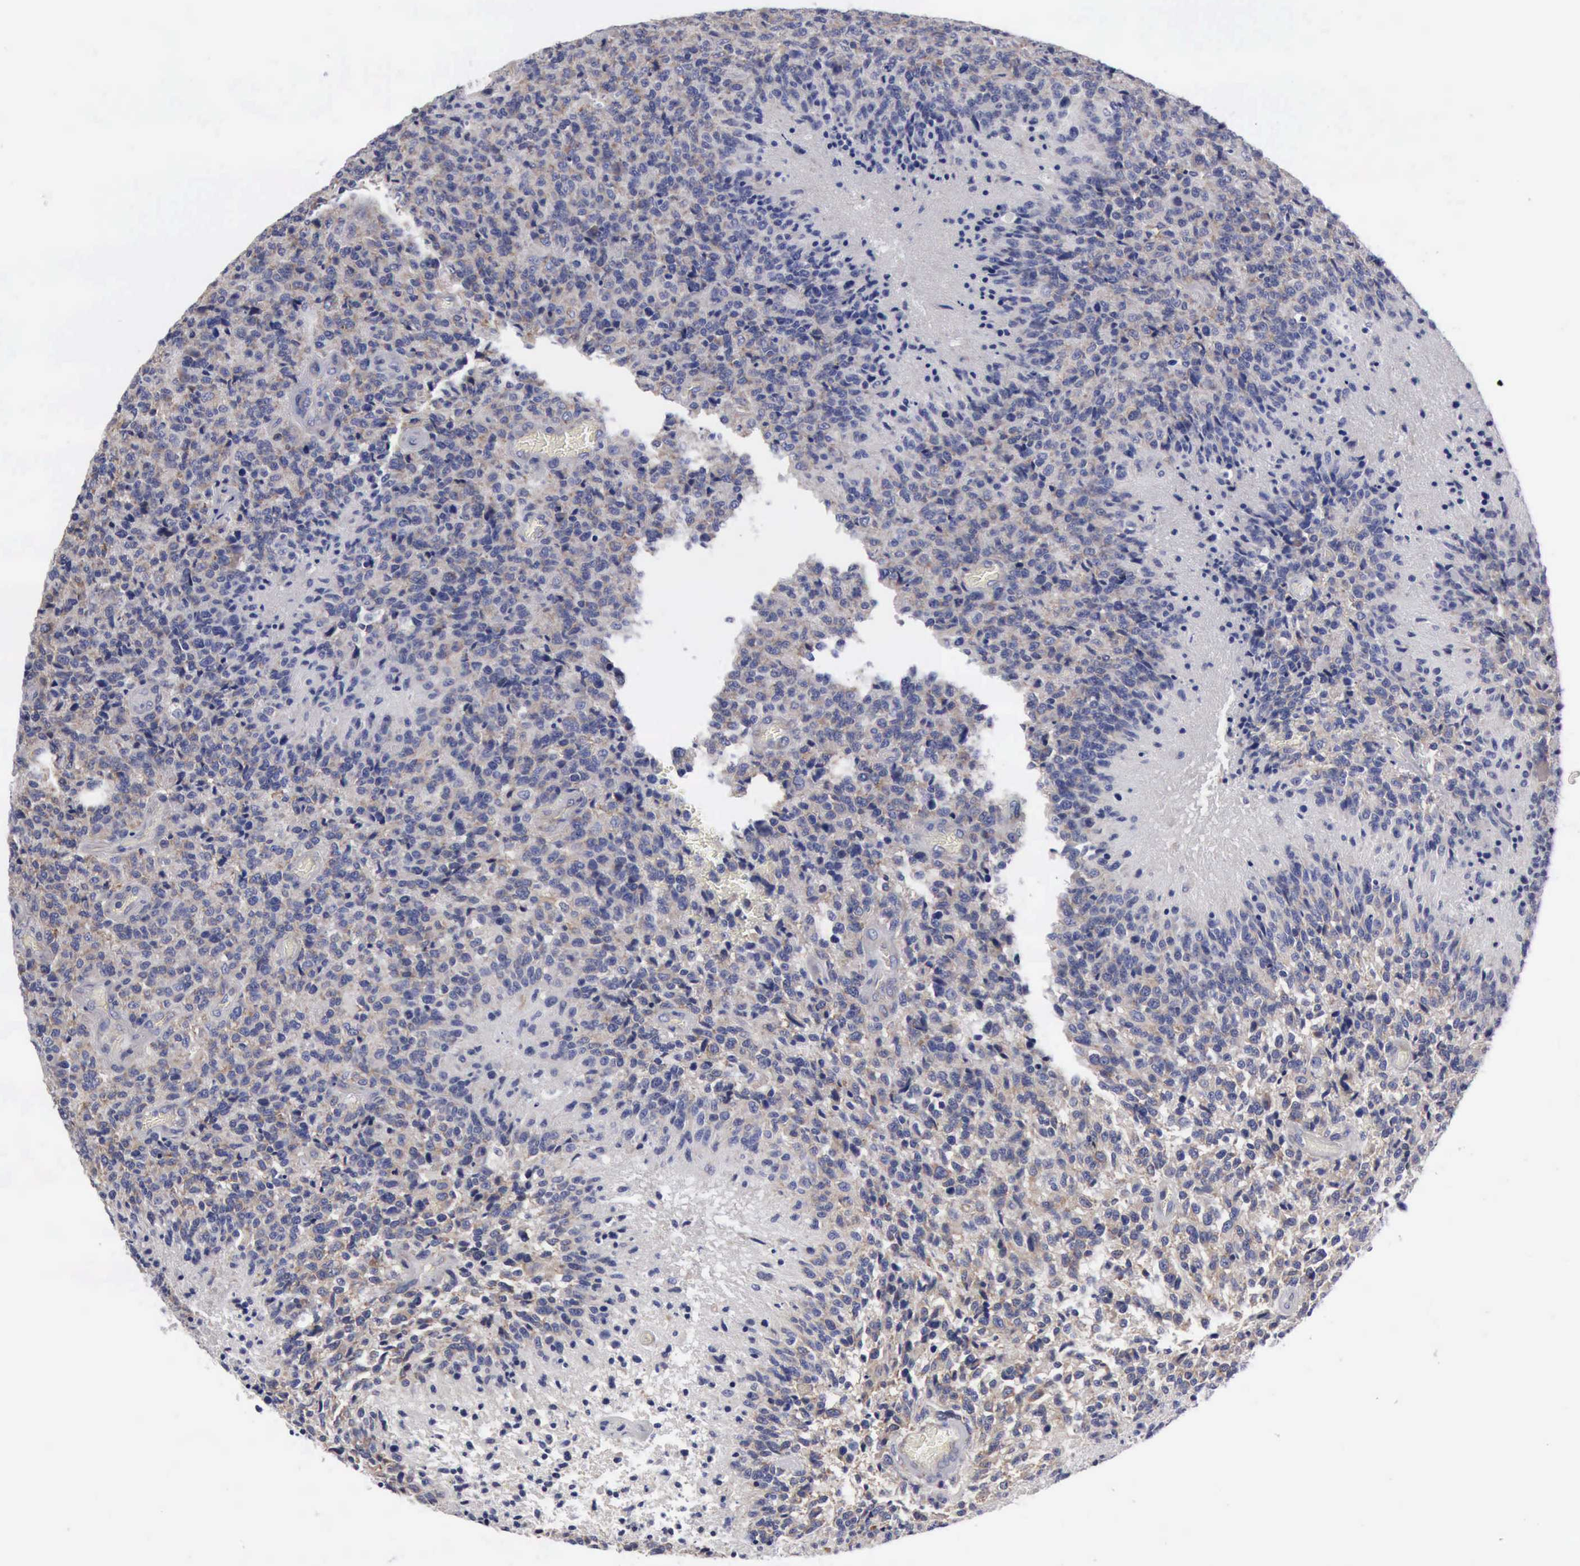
{"staining": {"intensity": "weak", "quantity": "25%-75%", "location": "cytoplasmic/membranous"}, "tissue": "glioma", "cell_type": "Tumor cells", "image_type": "cancer", "snomed": [{"axis": "morphology", "description": "Glioma, malignant, High grade"}, {"axis": "topography", "description": "Brain"}], "caption": "Immunohistochemical staining of glioma demonstrates low levels of weak cytoplasmic/membranous protein expression in approximately 25%-75% of tumor cells.", "gene": "TXLNG", "patient": {"sex": "male", "age": 36}}